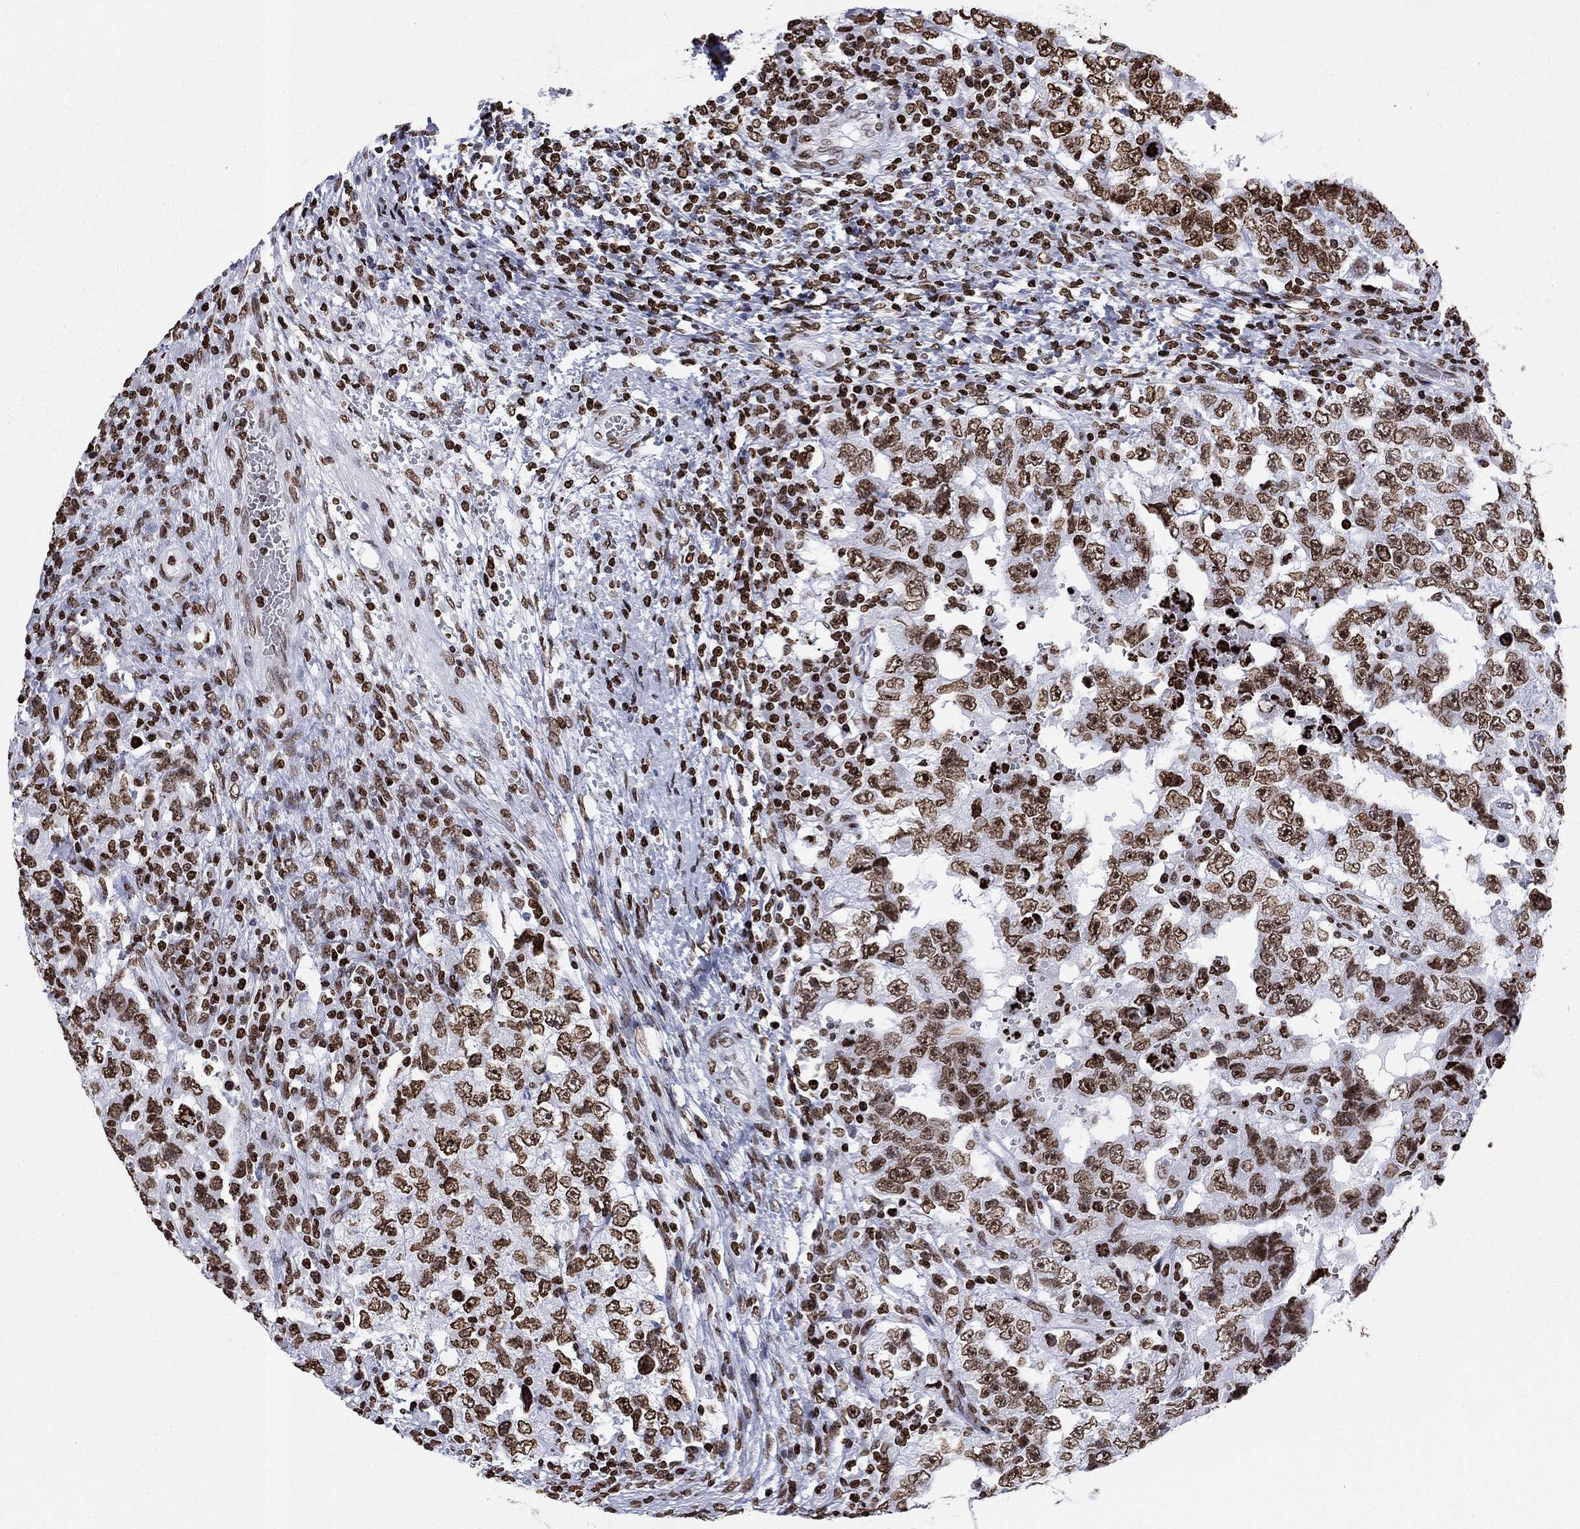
{"staining": {"intensity": "moderate", "quantity": ">75%", "location": "nuclear"}, "tissue": "testis cancer", "cell_type": "Tumor cells", "image_type": "cancer", "snomed": [{"axis": "morphology", "description": "Carcinoma, Embryonal, NOS"}, {"axis": "topography", "description": "Testis"}], "caption": "Protein expression analysis of testis embryonal carcinoma reveals moderate nuclear expression in about >75% of tumor cells. Nuclei are stained in blue.", "gene": "H1-5", "patient": {"sex": "male", "age": 26}}